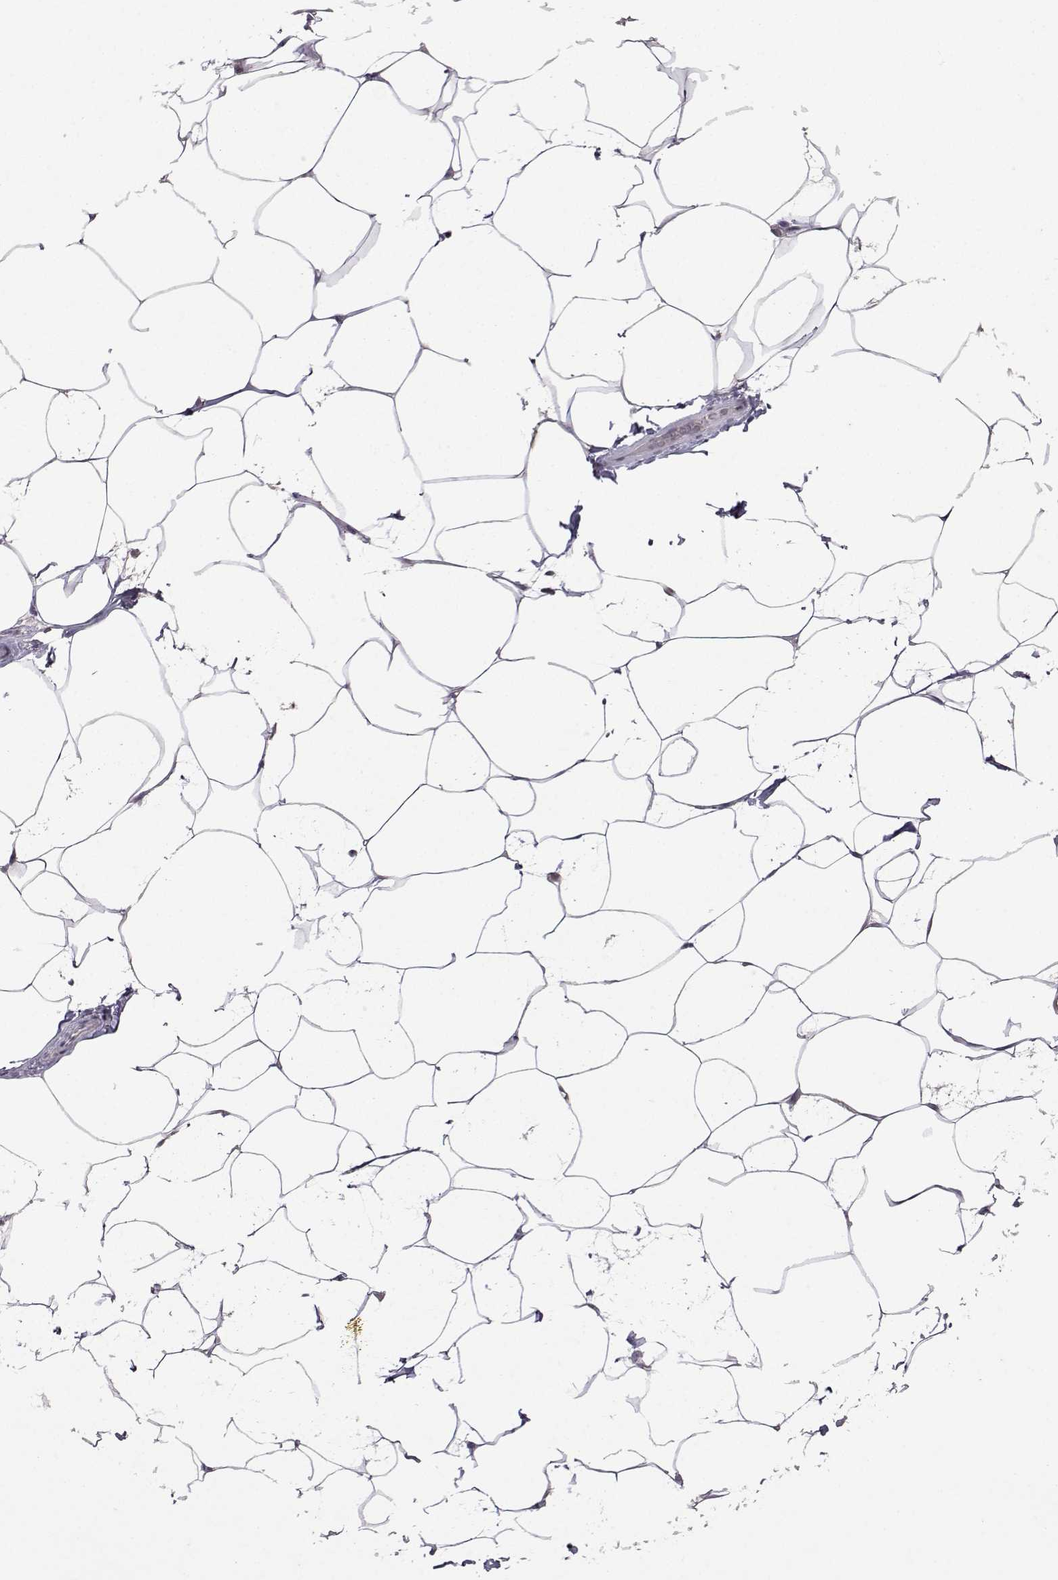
{"staining": {"intensity": "negative", "quantity": "none", "location": "none"}, "tissue": "breast", "cell_type": "Adipocytes", "image_type": "normal", "snomed": [{"axis": "morphology", "description": "Normal tissue, NOS"}, {"axis": "topography", "description": "Breast"}], "caption": "Adipocytes show no significant expression in unremarkable breast. (DAB (3,3'-diaminobenzidine) IHC visualized using brightfield microscopy, high magnification).", "gene": "CCL28", "patient": {"sex": "female", "age": 32}}